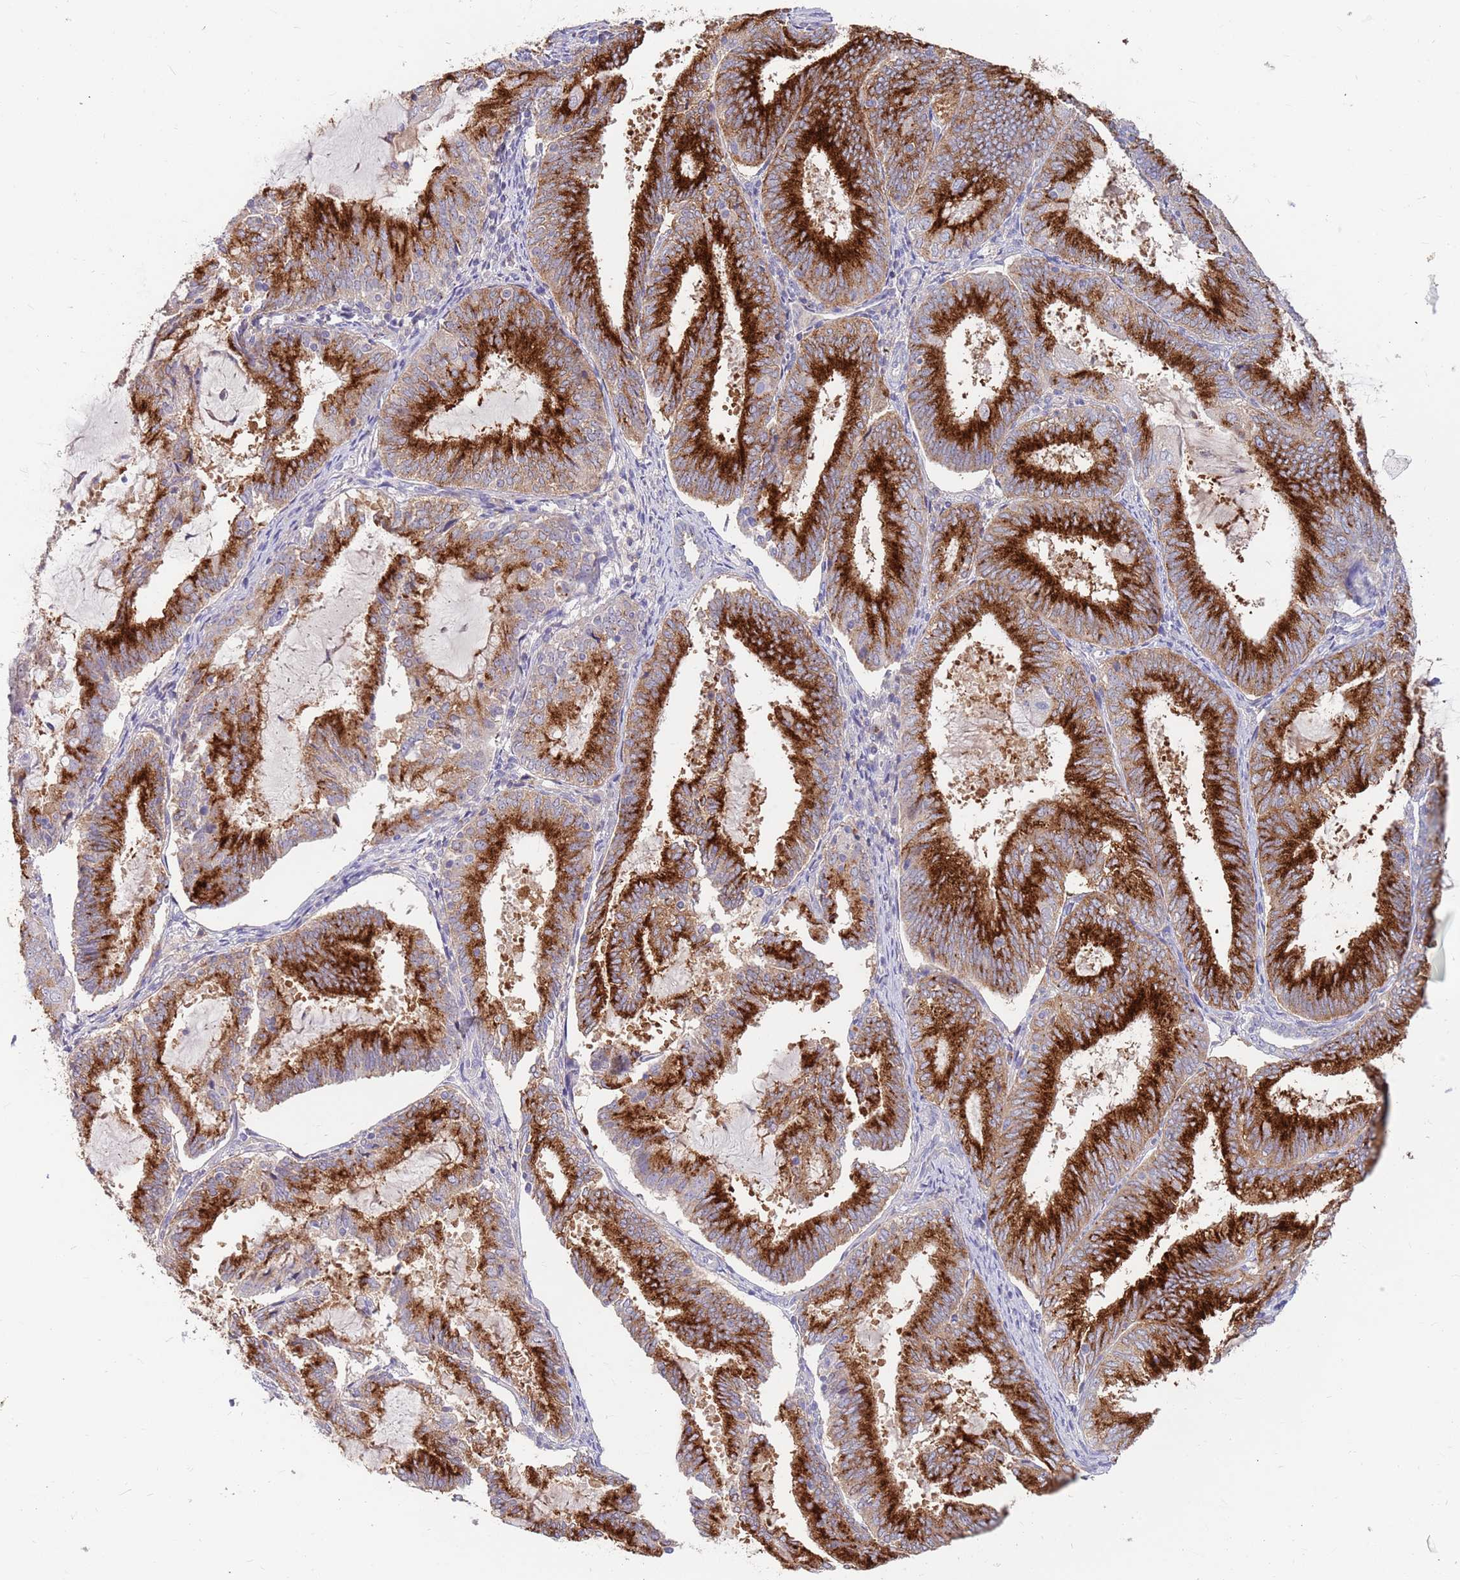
{"staining": {"intensity": "strong", "quantity": ">75%", "location": "cytoplasmic/membranous"}, "tissue": "endometrial cancer", "cell_type": "Tumor cells", "image_type": "cancer", "snomed": [{"axis": "morphology", "description": "Adenocarcinoma, NOS"}, {"axis": "topography", "description": "Endometrium"}], "caption": "Endometrial adenocarcinoma tissue demonstrates strong cytoplasmic/membranous staining in approximately >75% of tumor cells (DAB IHC, brown staining for protein, blue staining for nuclei).", "gene": "BORCS5", "patient": {"sex": "female", "age": 81}}